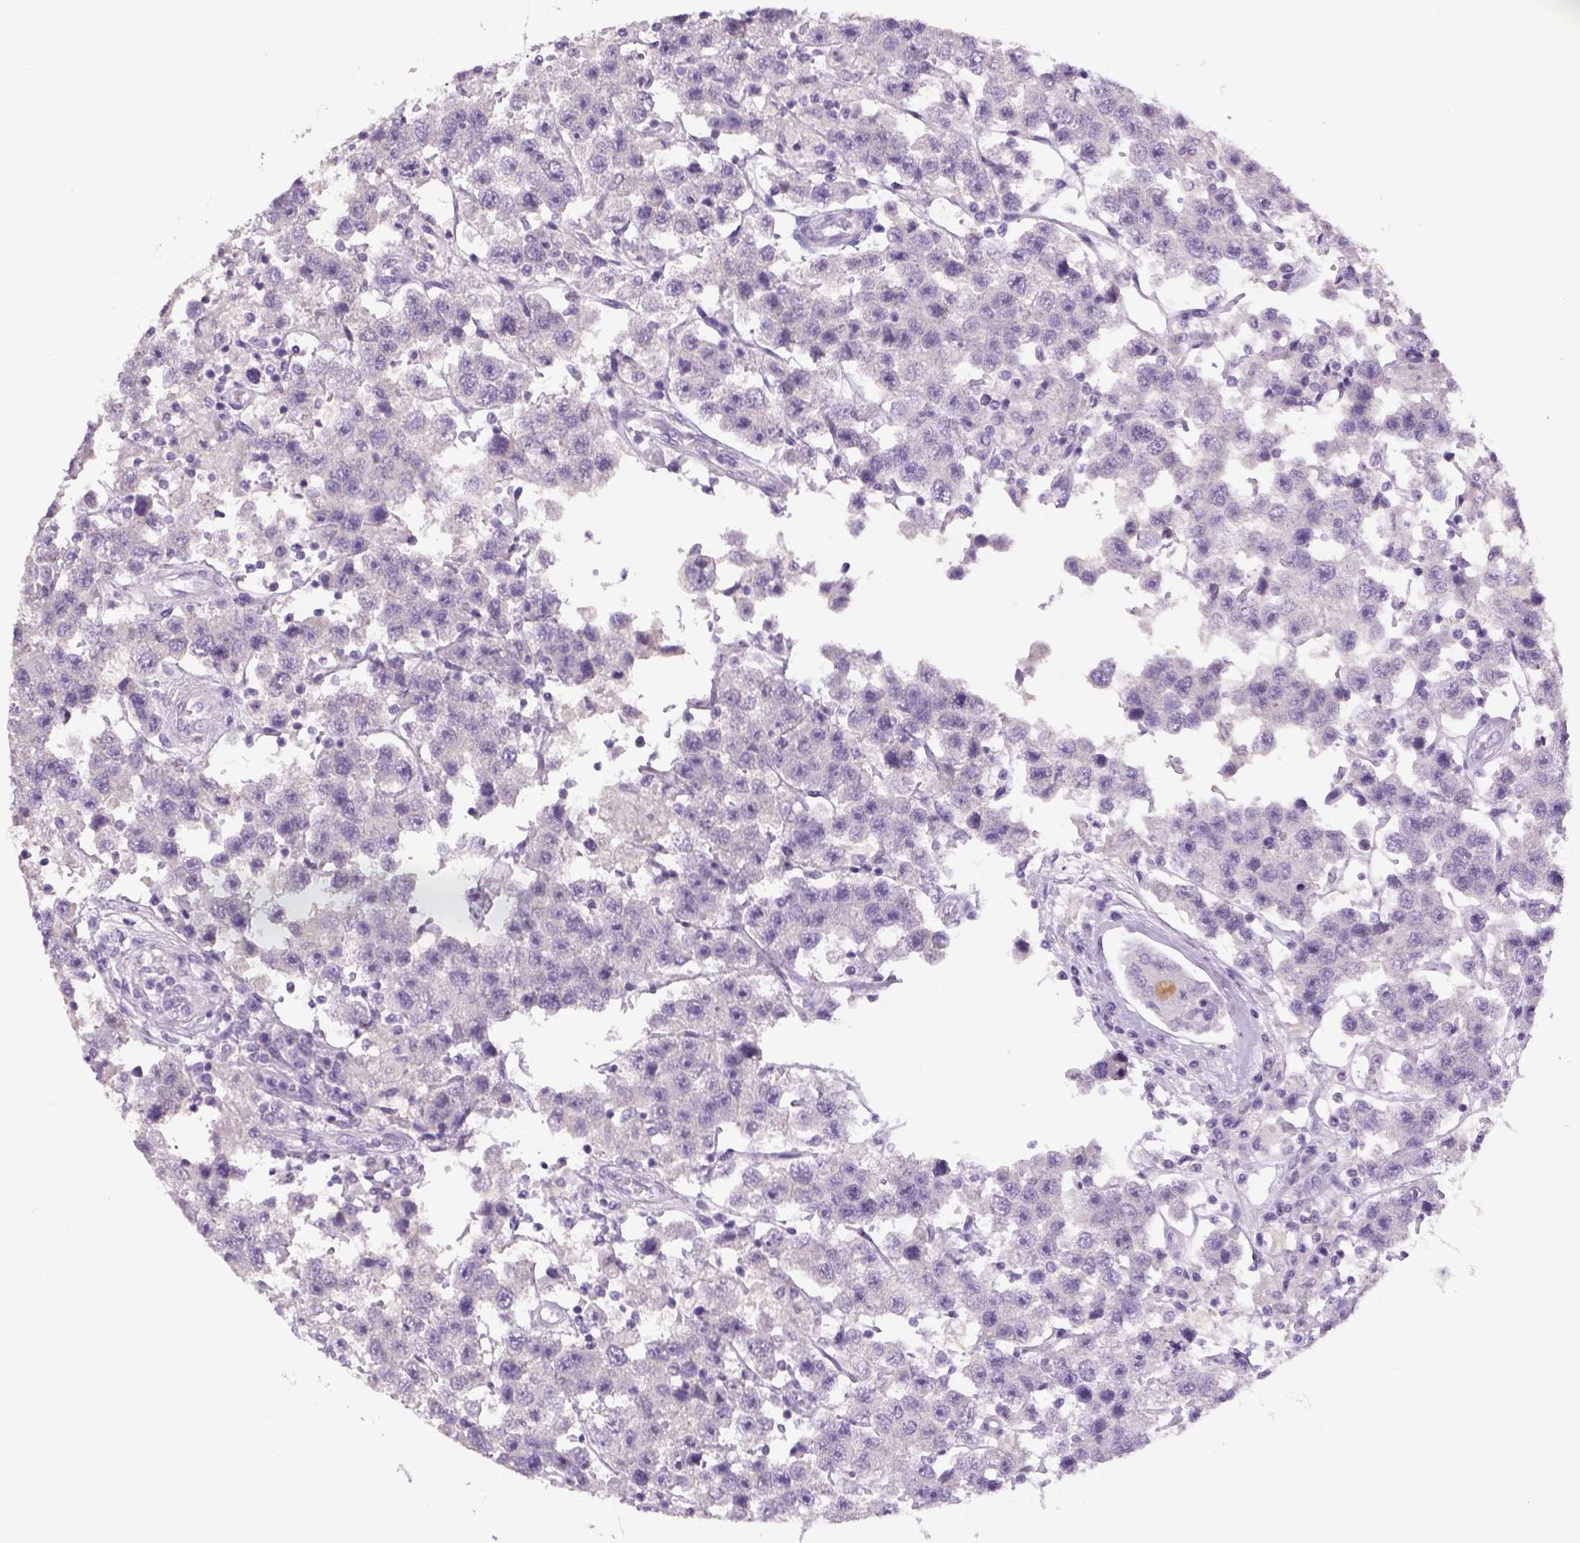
{"staining": {"intensity": "negative", "quantity": "none", "location": "none"}, "tissue": "testis cancer", "cell_type": "Tumor cells", "image_type": "cancer", "snomed": [{"axis": "morphology", "description": "Seminoma, NOS"}, {"axis": "topography", "description": "Testis"}], "caption": "IHC of testis cancer (seminoma) reveals no expression in tumor cells. (Stains: DAB (3,3'-diaminobenzidine) immunohistochemistry (IHC) with hematoxylin counter stain, Microscopy: brightfield microscopy at high magnification).", "gene": "DBH", "patient": {"sex": "male", "age": 45}}